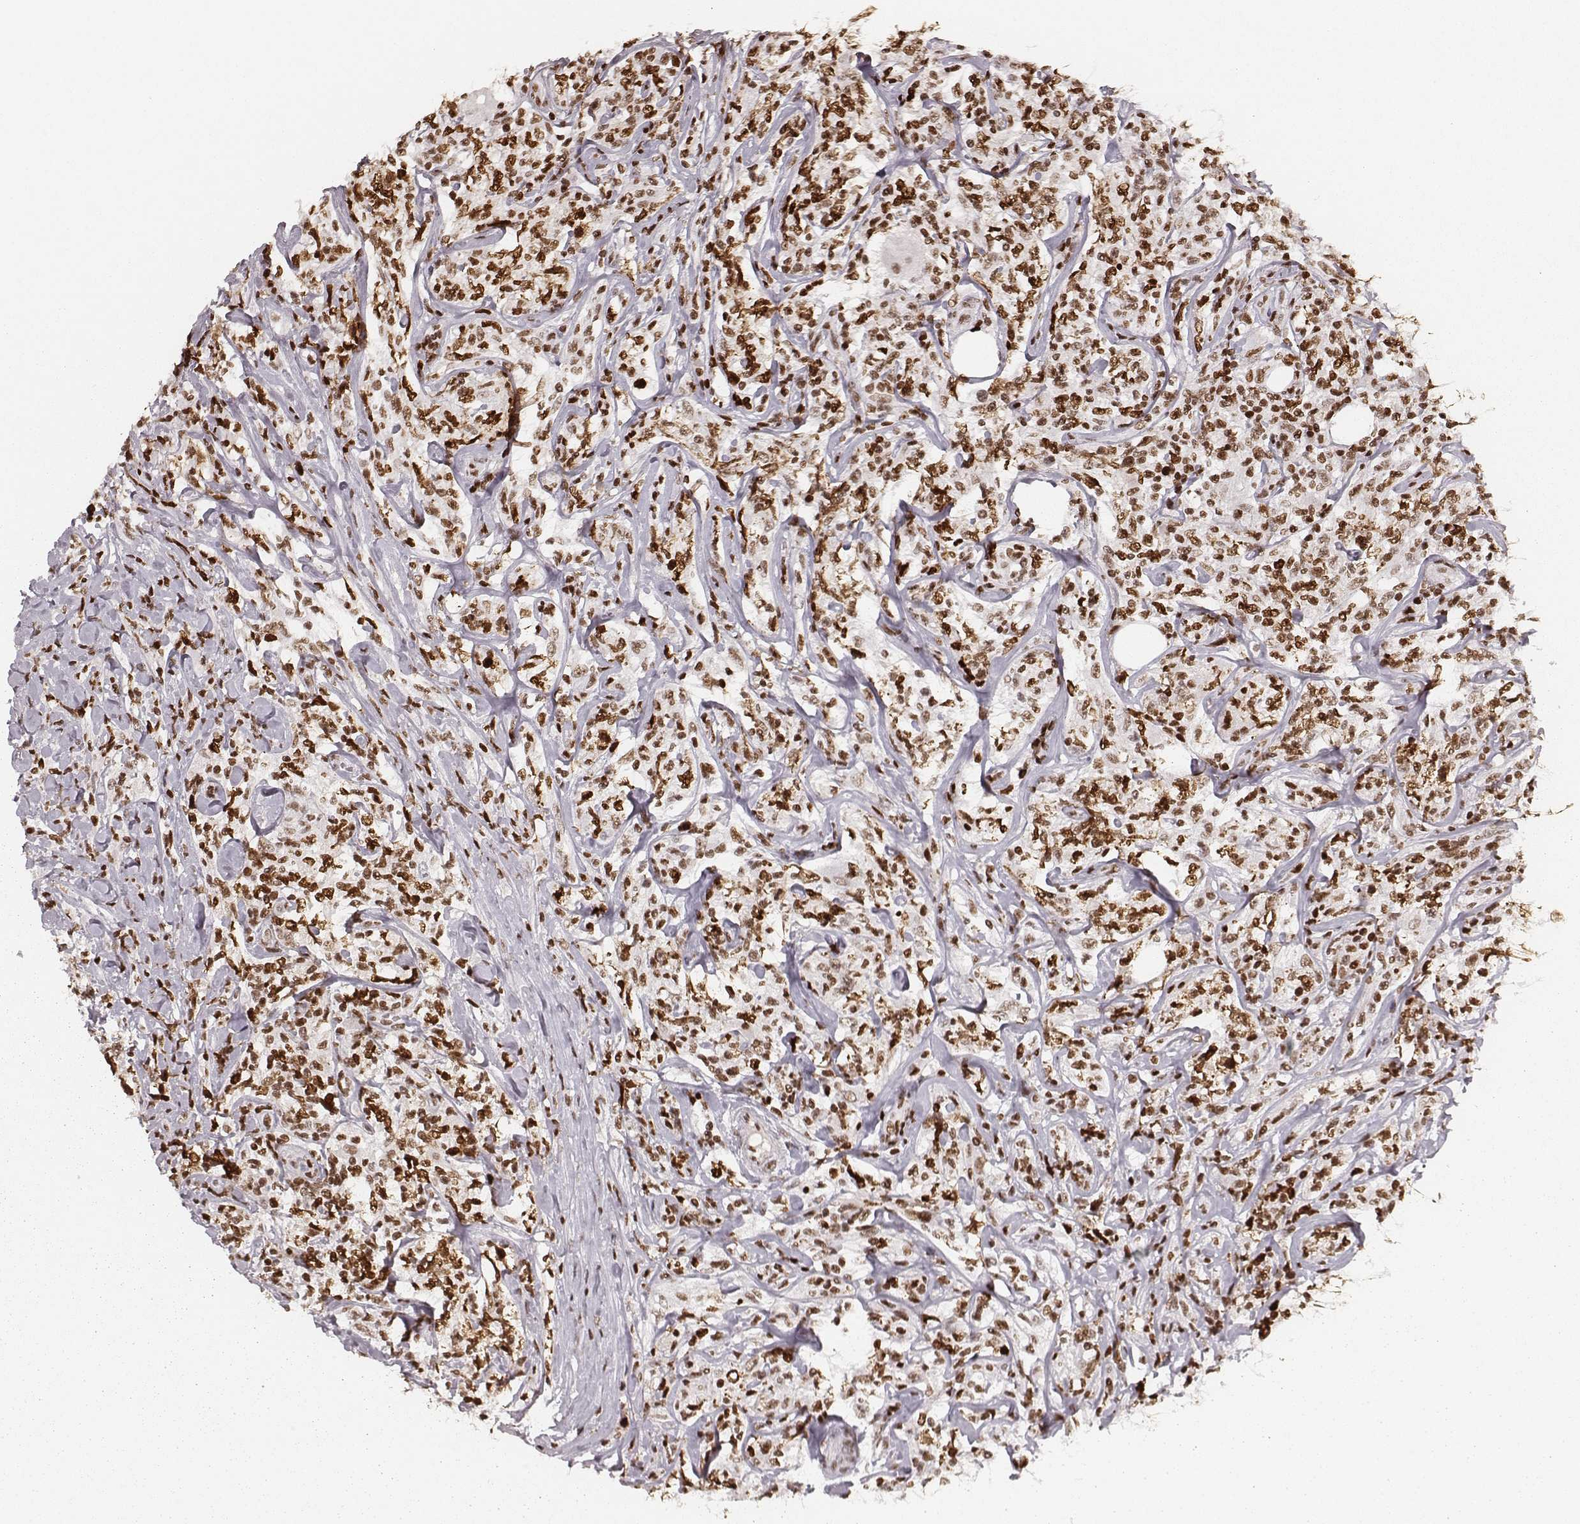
{"staining": {"intensity": "strong", "quantity": ">75%", "location": "nuclear"}, "tissue": "lymphoma", "cell_type": "Tumor cells", "image_type": "cancer", "snomed": [{"axis": "morphology", "description": "Malignant lymphoma, non-Hodgkin's type, High grade"}, {"axis": "topography", "description": "Lymph node"}], "caption": "Immunohistochemistry of malignant lymphoma, non-Hodgkin's type (high-grade) demonstrates high levels of strong nuclear expression in approximately >75% of tumor cells.", "gene": "PARP1", "patient": {"sex": "female", "age": 84}}